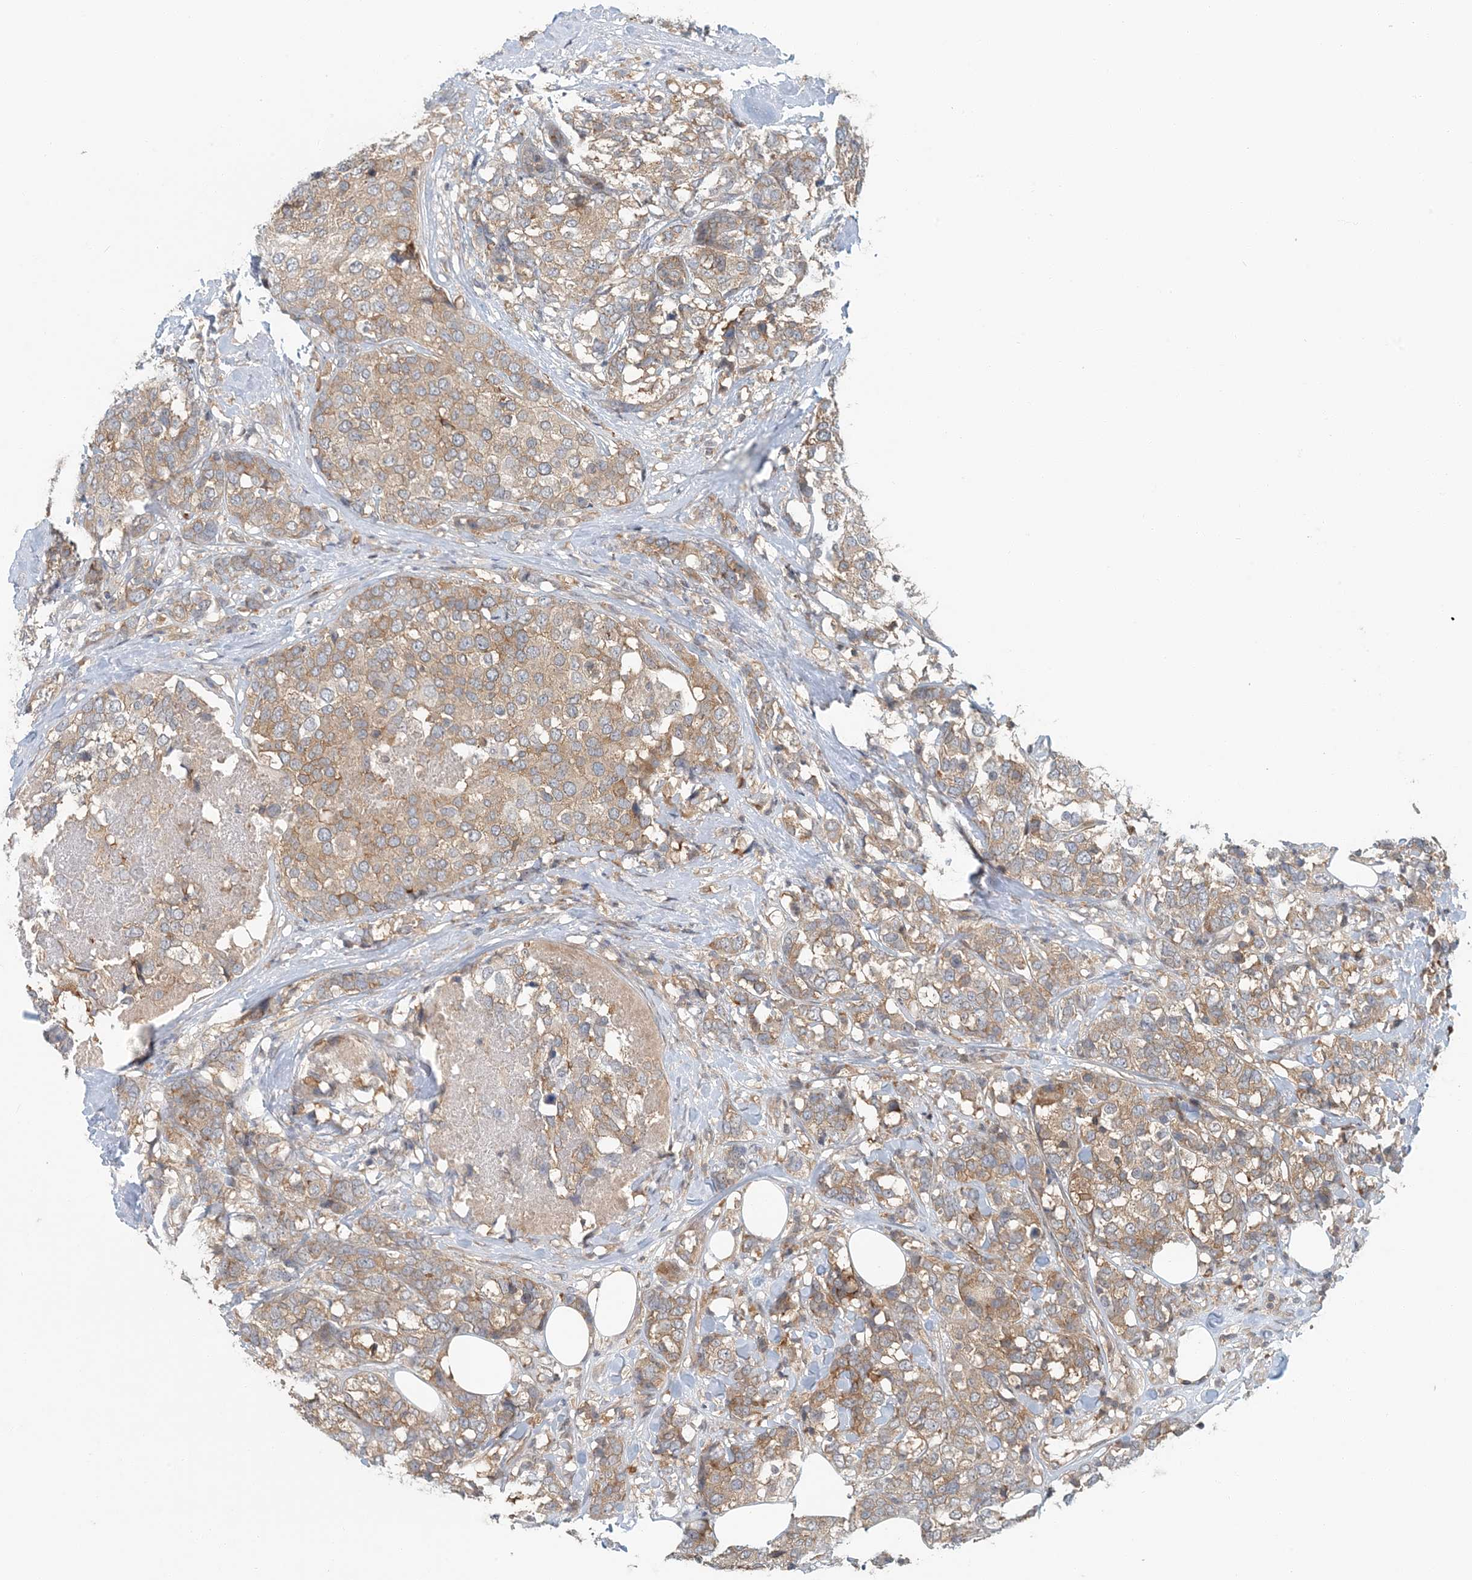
{"staining": {"intensity": "weak", "quantity": ">75%", "location": "cytoplasmic/membranous"}, "tissue": "breast cancer", "cell_type": "Tumor cells", "image_type": "cancer", "snomed": [{"axis": "morphology", "description": "Lobular carcinoma"}, {"axis": "topography", "description": "Breast"}], "caption": "This image displays breast lobular carcinoma stained with immunohistochemistry to label a protein in brown. The cytoplasmic/membranous of tumor cells show weak positivity for the protein. Nuclei are counter-stained blue.", "gene": "ATP13A2", "patient": {"sex": "female", "age": 59}}